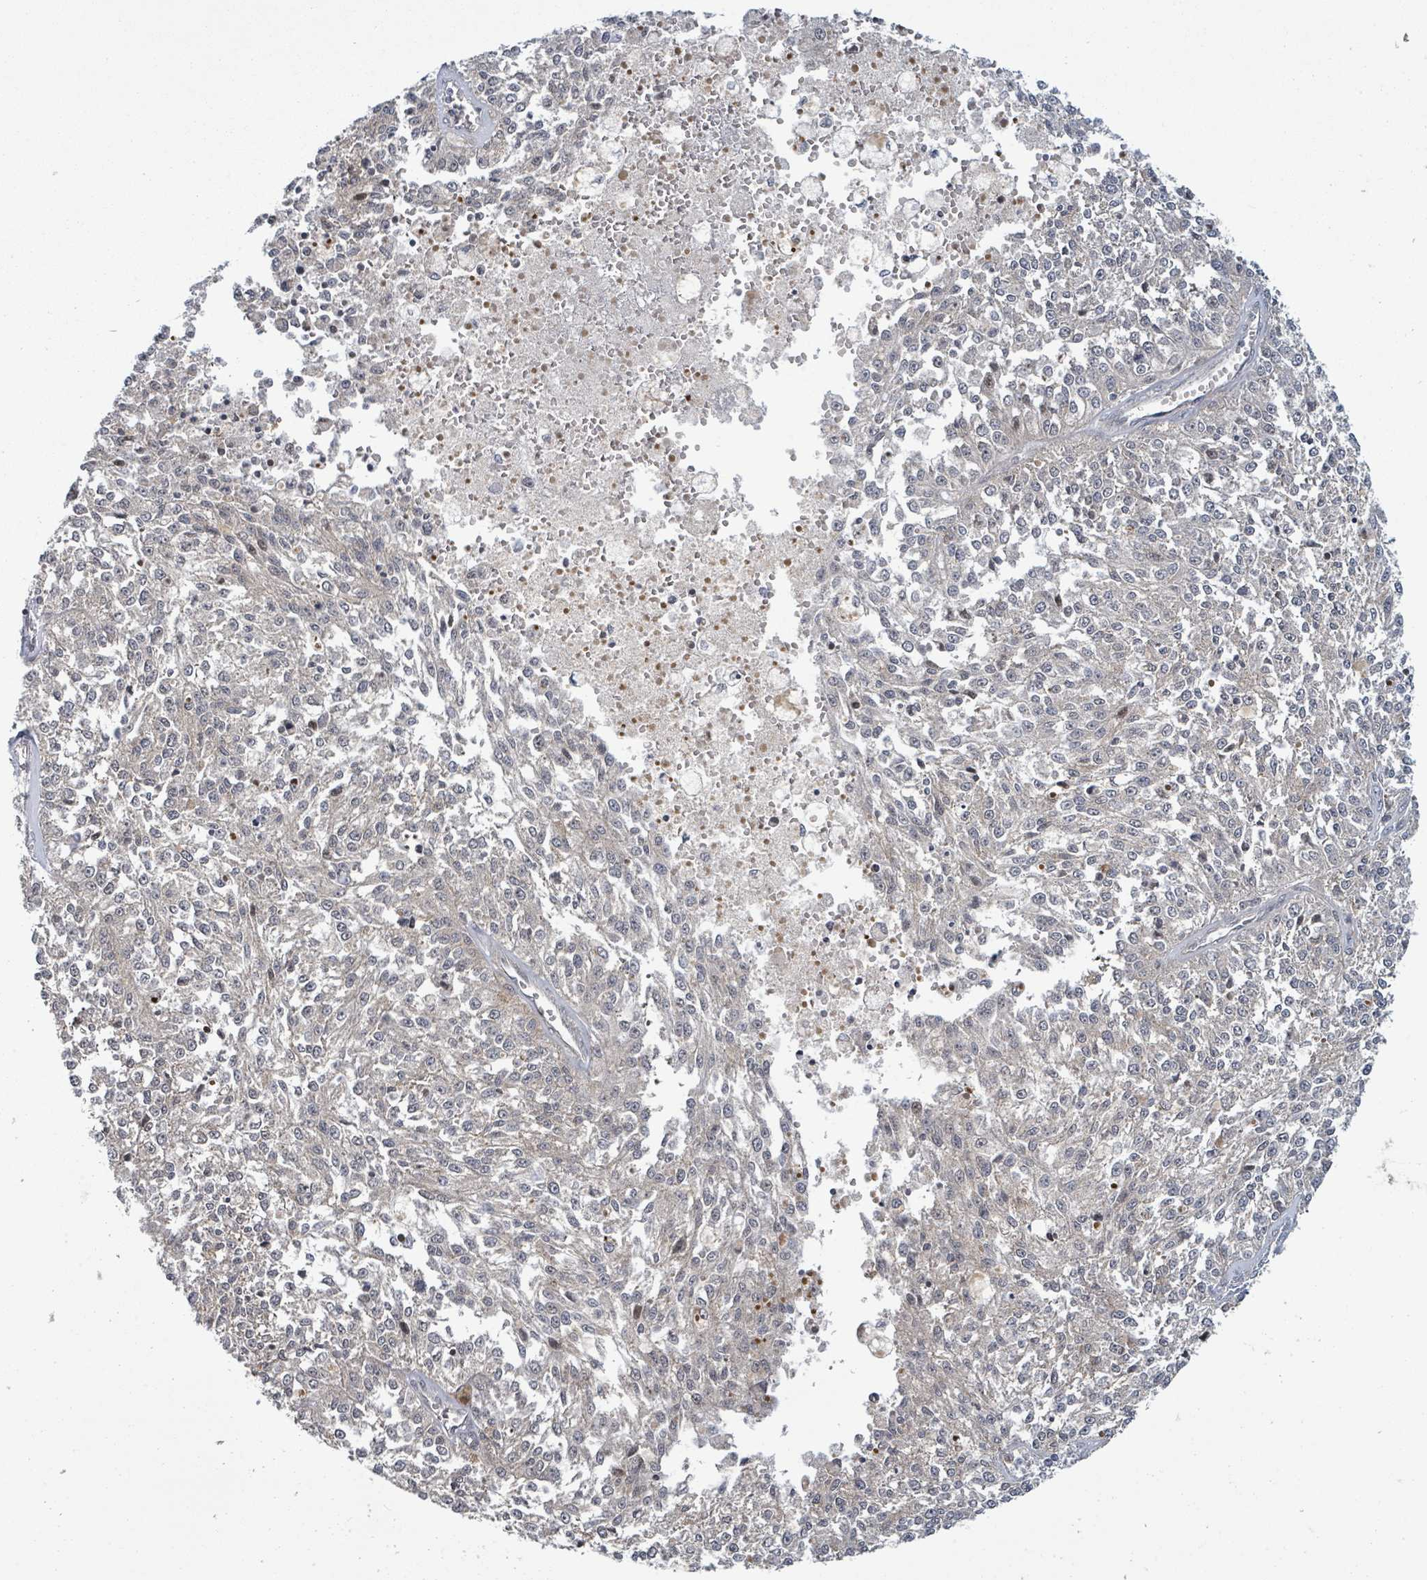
{"staining": {"intensity": "weak", "quantity": "<25%", "location": "nuclear"}, "tissue": "melanoma", "cell_type": "Tumor cells", "image_type": "cancer", "snomed": [{"axis": "morphology", "description": "Malignant melanoma, NOS"}, {"axis": "topography", "description": "Skin"}], "caption": "Immunohistochemical staining of human melanoma demonstrates no significant positivity in tumor cells.", "gene": "GTF3C1", "patient": {"sex": "female", "age": 64}}